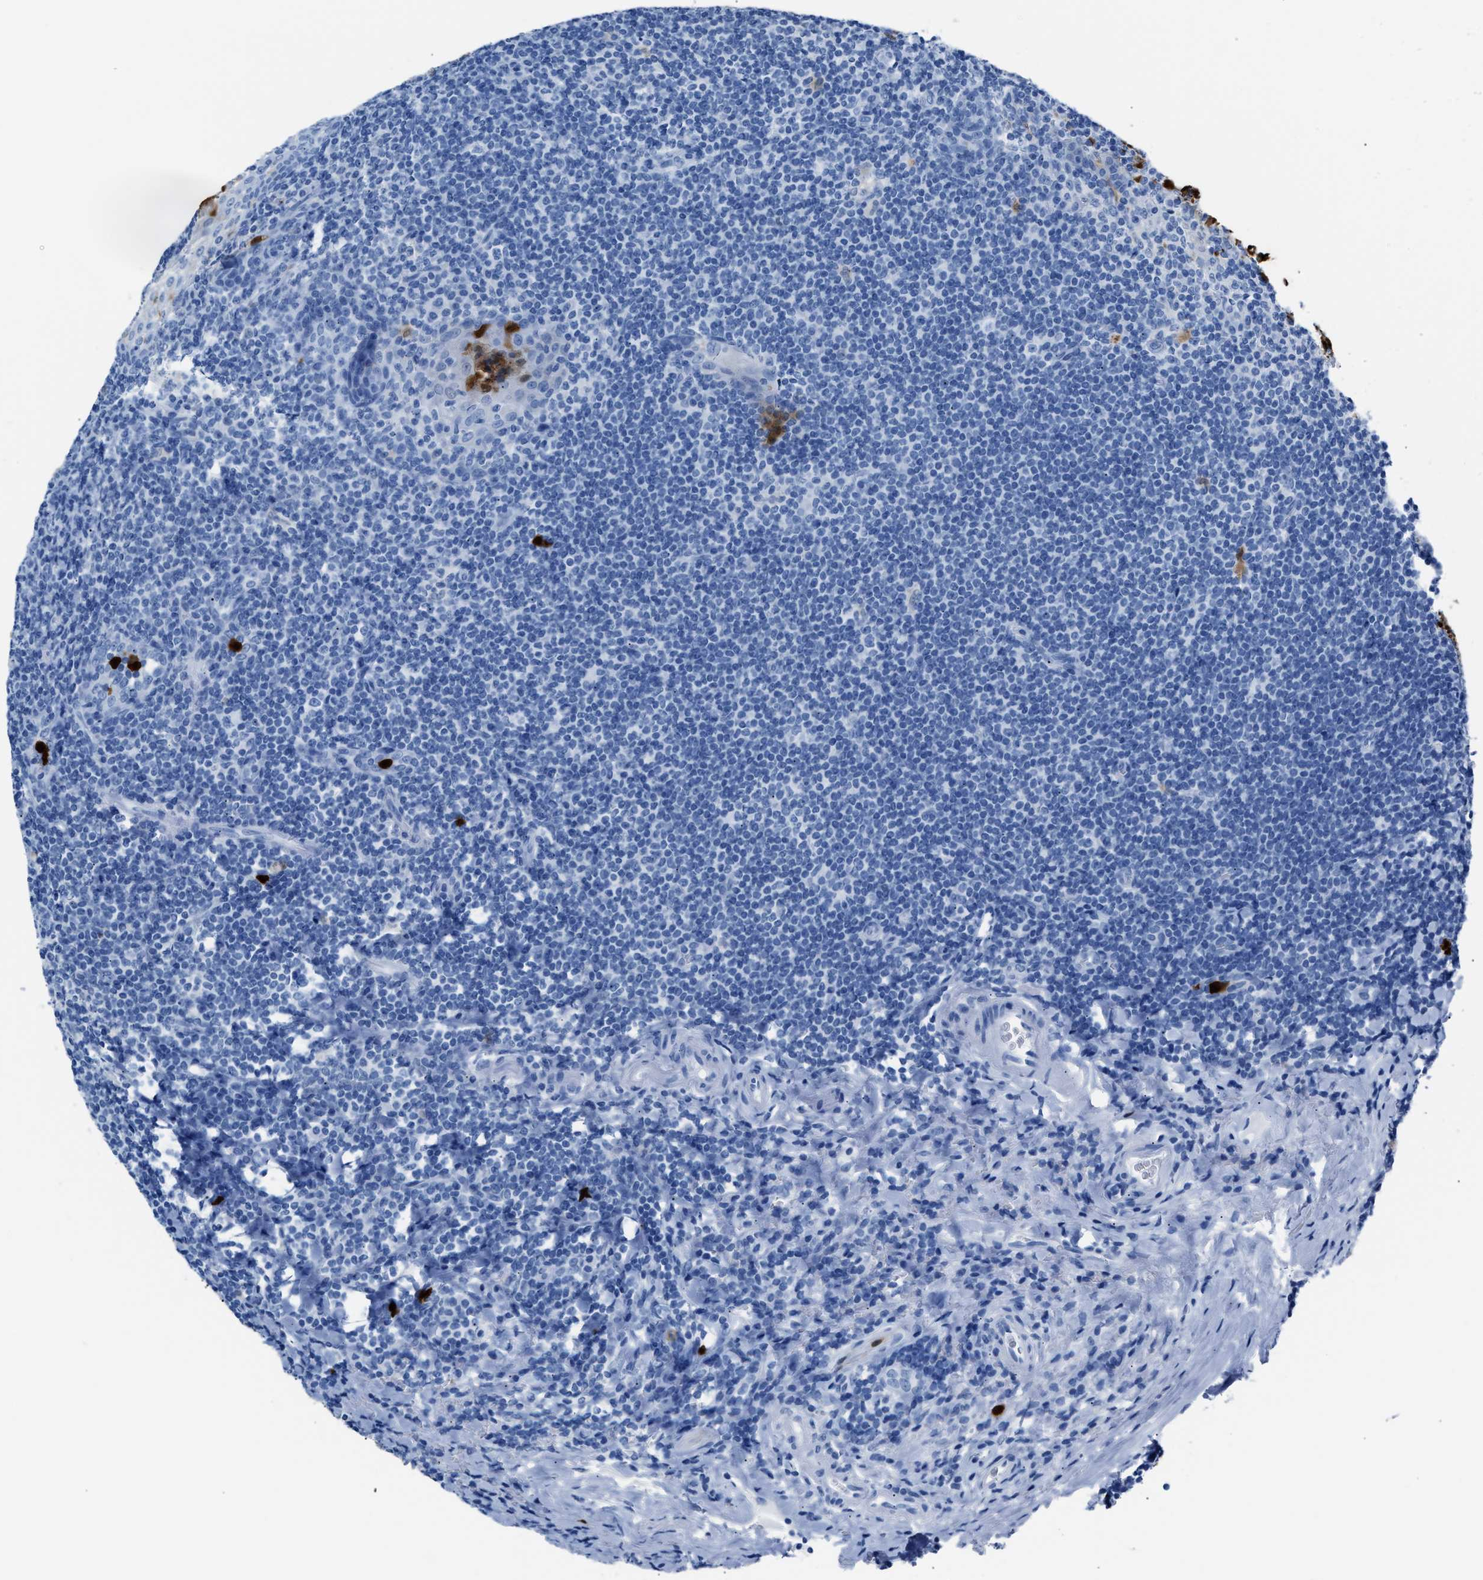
{"staining": {"intensity": "negative", "quantity": "none", "location": "none"}, "tissue": "tonsil", "cell_type": "Germinal center cells", "image_type": "normal", "snomed": [{"axis": "morphology", "description": "Normal tissue, NOS"}, {"axis": "topography", "description": "Tonsil"}], "caption": "High magnification brightfield microscopy of benign tonsil stained with DAB (brown) and counterstained with hematoxylin (blue): germinal center cells show no significant staining.", "gene": "S100P", "patient": {"sex": "male", "age": 37}}